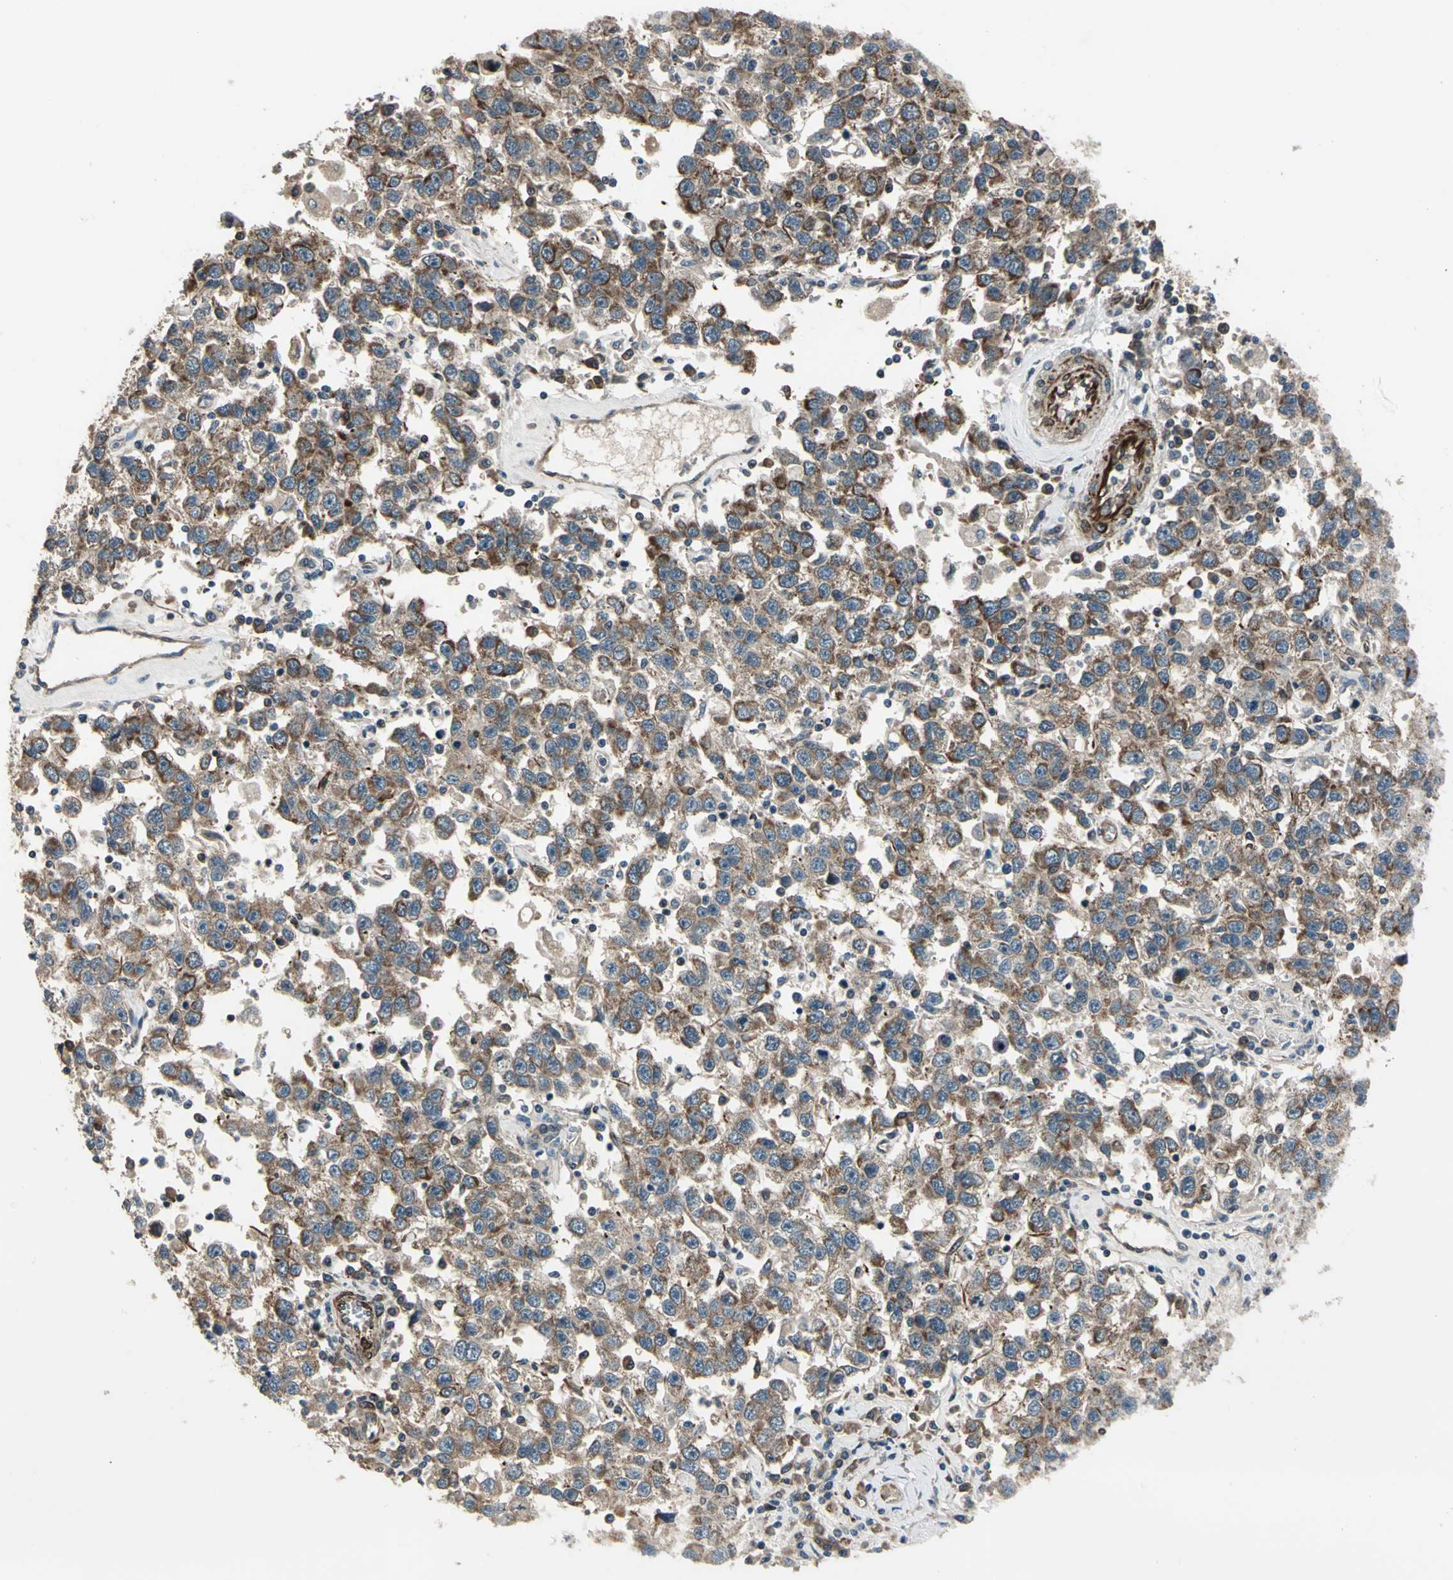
{"staining": {"intensity": "moderate", "quantity": ">75%", "location": "cytoplasmic/membranous"}, "tissue": "testis cancer", "cell_type": "Tumor cells", "image_type": "cancer", "snomed": [{"axis": "morphology", "description": "Seminoma, NOS"}, {"axis": "topography", "description": "Testis"}], "caption": "This histopathology image demonstrates immunohistochemistry staining of testis cancer (seminoma), with medium moderate cytoplasmic/membranous staining in approximately >75% of tumor cells.", "gene": "EXD2", "patient": {"sex": "male", "age": 41}}